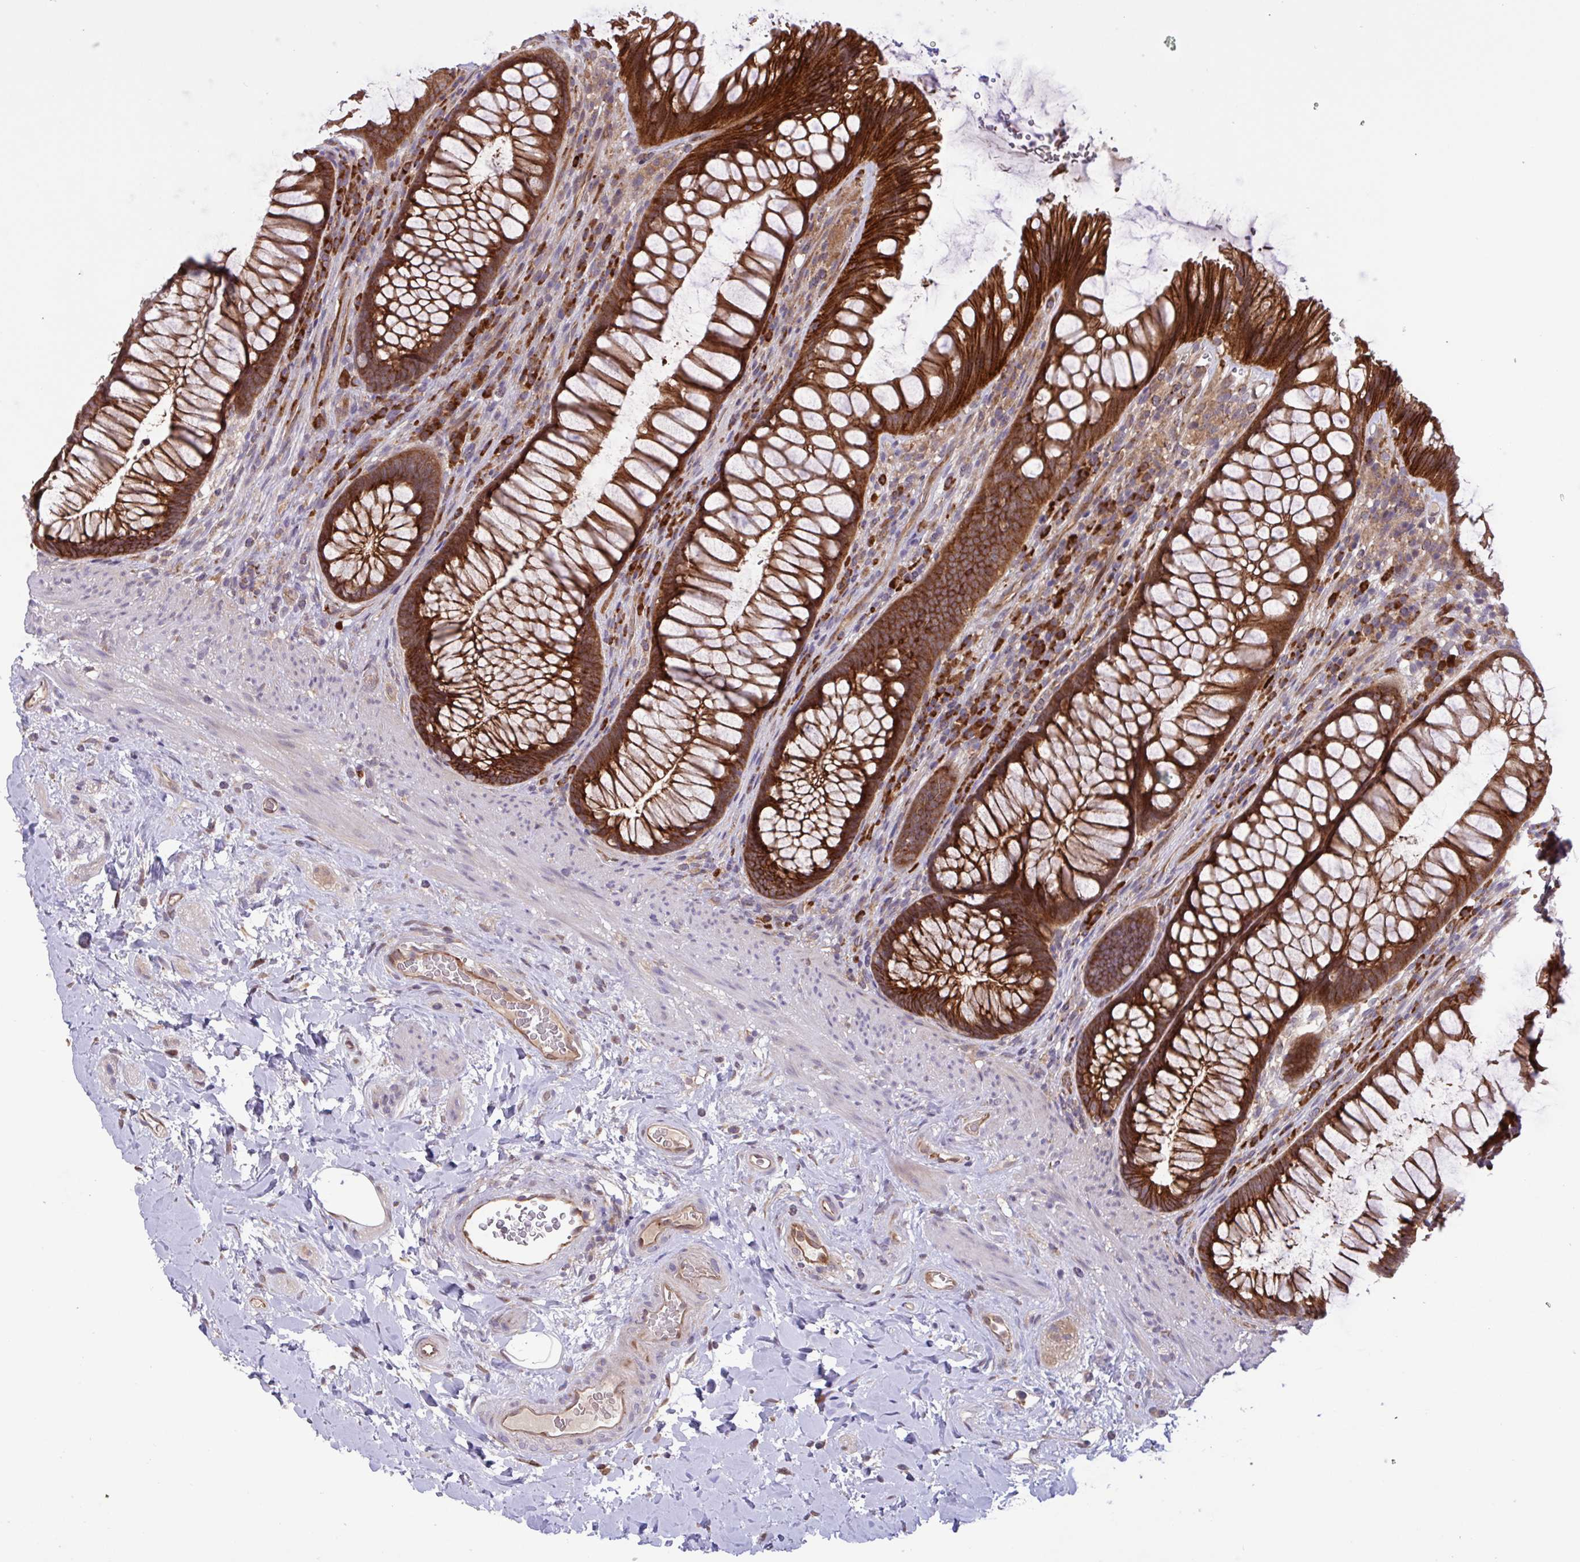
{"staining": {"intensity": "strong", "quantity": ">75%", "location": "cytoplasmic/membranous"}, "tissue": "rectum", "cell_type": "Glandular cells", "image_type": "normal", "snomed": [{"axis": "morphology", "description": "Normal tissue, NOS"}, {"axis": "topography", "description": "Rectum"}], "caption": "A micrograph showing strong cytoplasmic/membranous positivity in approximately >75% of glandular cells in unremarkable rectum, as visualized by brown immunohistochemical staining.", "gene": "INTS10", "patient": {"sex": "male", "age": 53}}